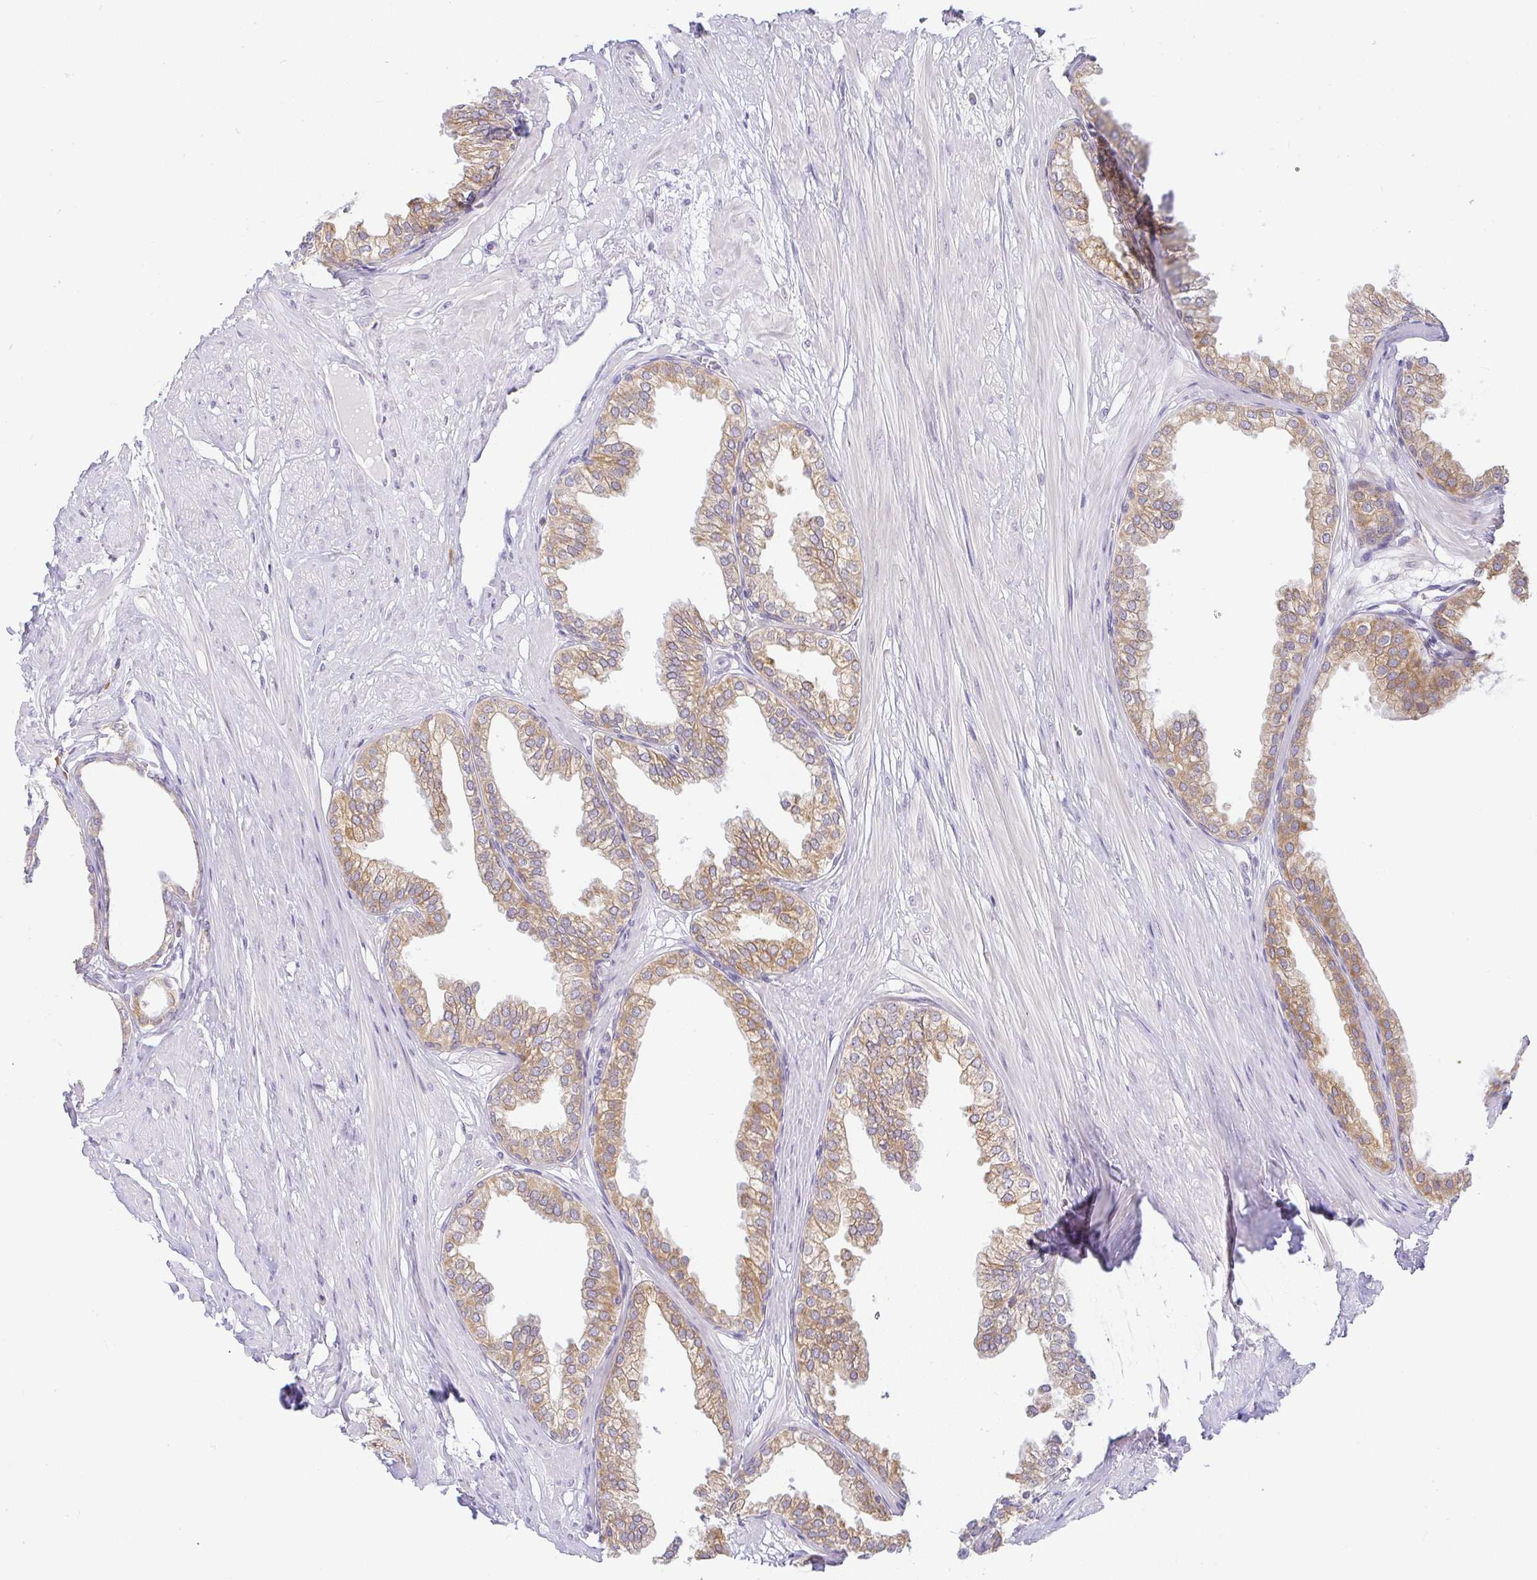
{"staining": {"intensity": "moderate", "quantity": "25%-75%", "location": "cytoplasmic/membranous"}, "tissue": "prostate", "cell_type": "Glandular cells", "image_type": "normal", "snomed": [{"axis": "morphology", "description": "Normal tissue, NOS"}, {"axis": "topography", "description": "Prostate"}, {"axis": "topography", "description": "Peripheral nerve tissue"}], "caption": "Human prostate stained with a brown dye displays moderate cytoplasmic/membranous positive positivity in approximately 25%-75% of glandular cells.", "gene": "DERL2", "patient": {"sex": "male", "age": 55}}